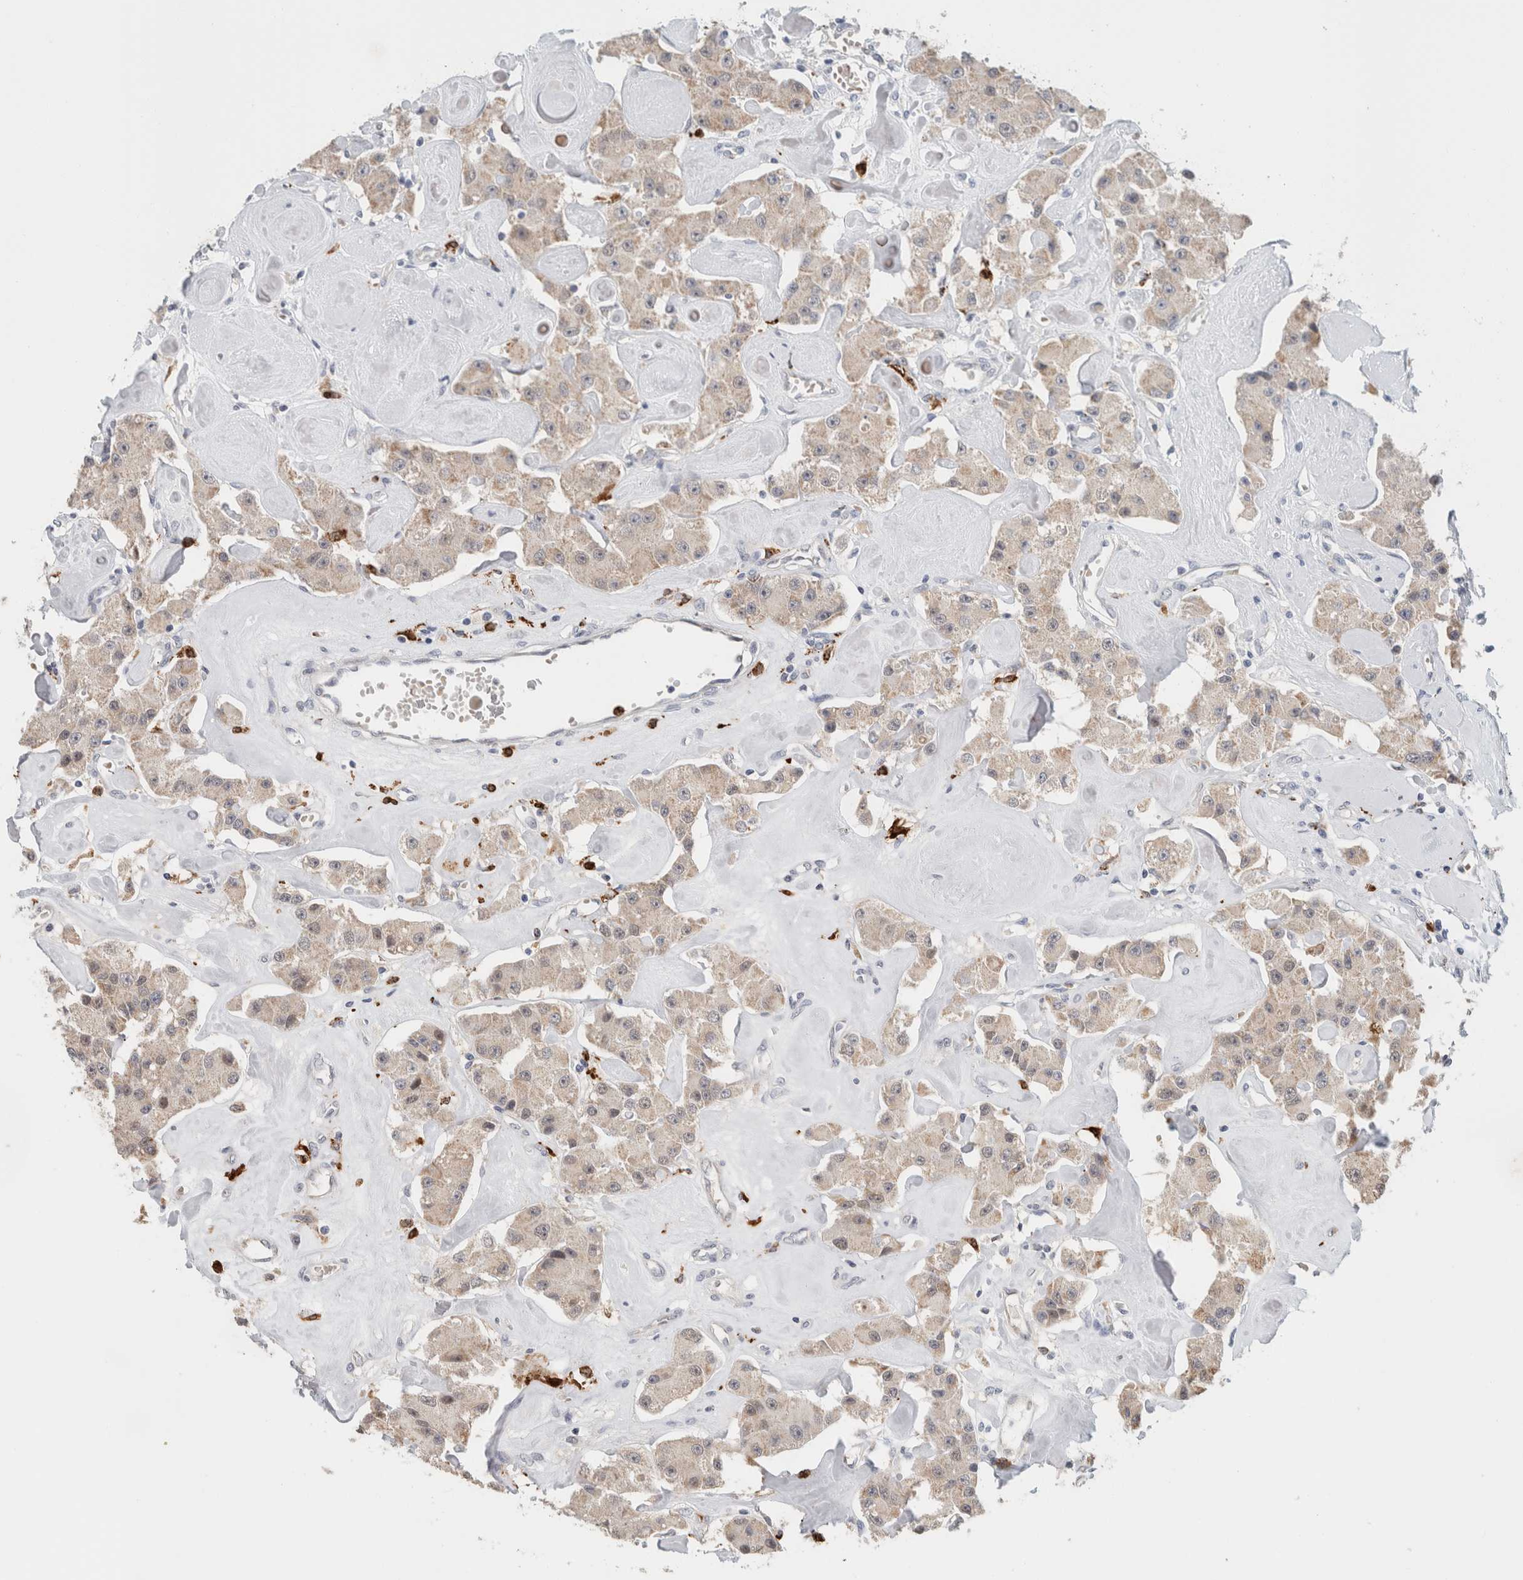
{"staining": {"intensity": "weak", "quantity": ">75%", "location": "cytoplasmic/membranous"}, "tissue": "carcinoid", "cell_type": "Tumor cells", "image_type": "cancer", "snomed": [{"axis": "morphology", "description": "Carcinoid, malignant, NOS"}, {"axis": "topography", "description": "Pancreas"}], "caption": "There is low levels of weak cytoplasmic/membranous positivity in tumor cells of carcinoid, as demonstrated by immunohistochemical staining (brown color).", "gene": "CRAT", "patient": {"sex": "male", "age": 41}}